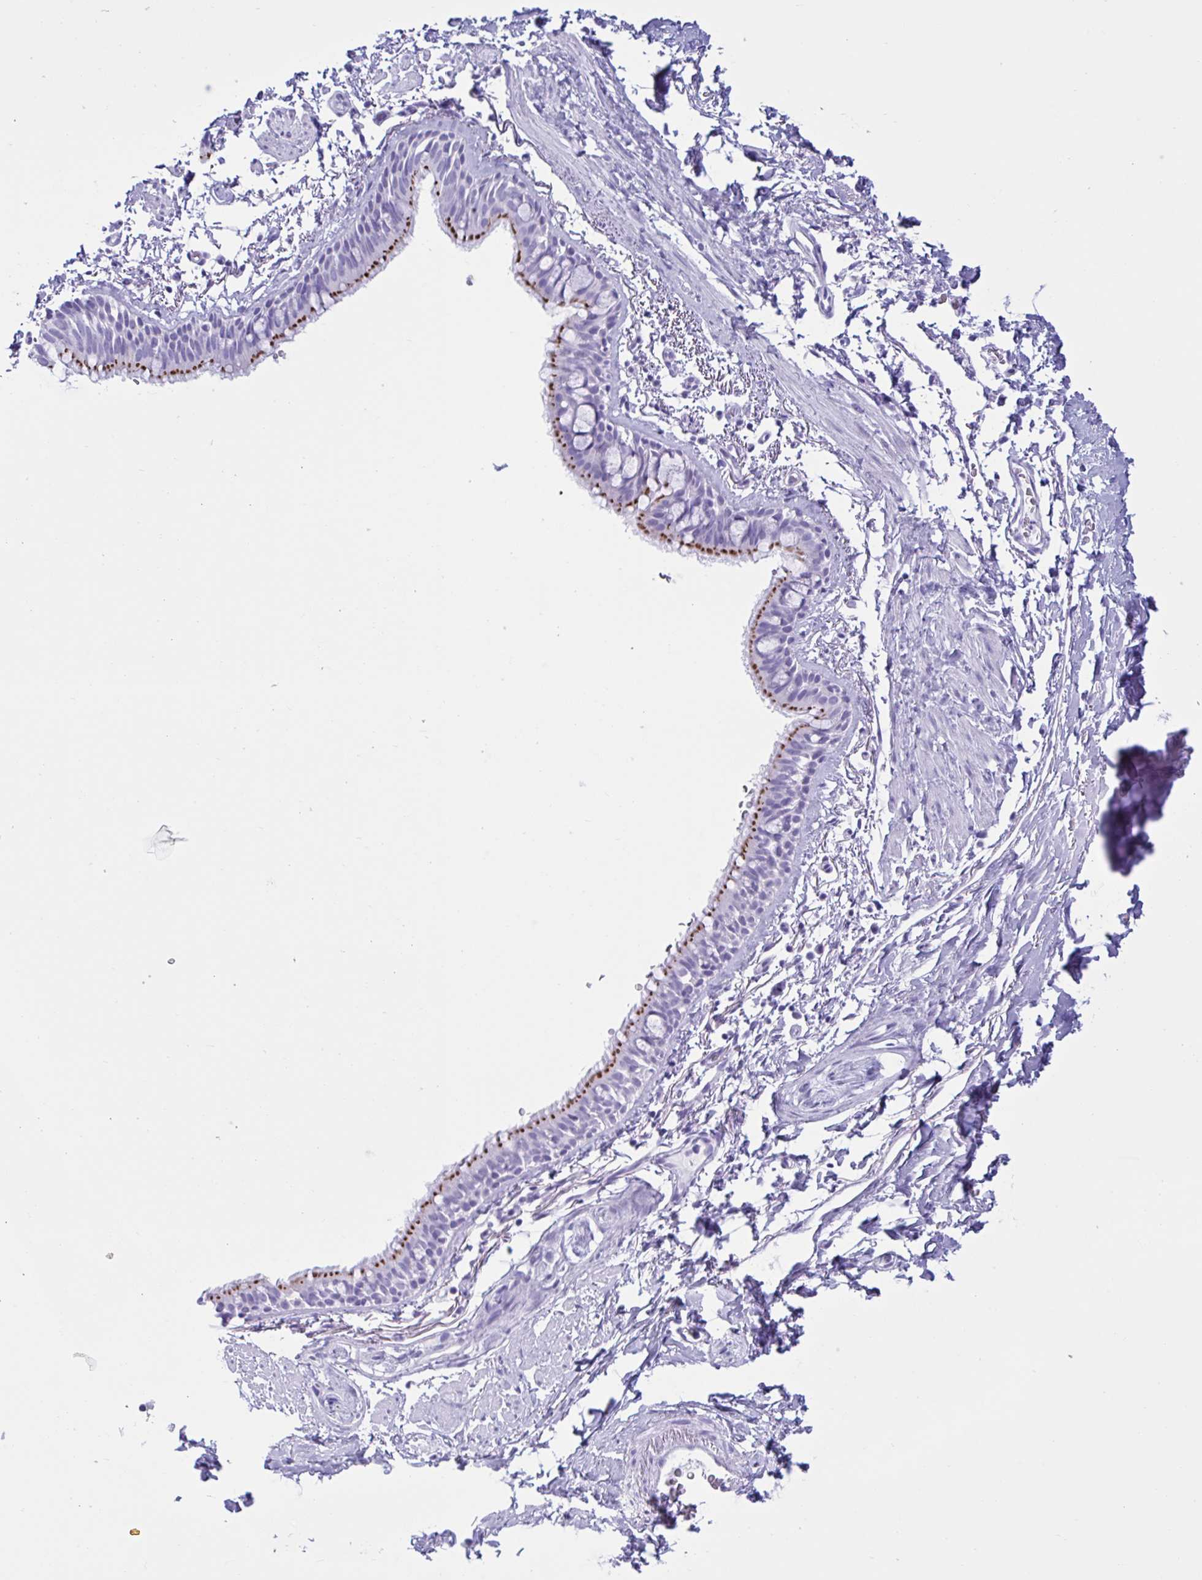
{"staining": {"intensity": "strong", "quantity": "25%-75%", "location": "cytoplasmic/membranous"}, "tissue": "bronchus", "cell_type": "Respiratory epithelial cells", "image_type": "normal", "snomed": [{"axis": "morphology", "description": "Normal tissue, NOS"}, {"axis": "topography", "description": "Lymph node"}, {"axis": "topography", "description": "Cartilage tissue"}, {"axis": "topography", "description": "Bronchus"}], "caption": "Protein staining reveals strong cytoplasmic/membranous expression in about 25%-75% of respiratory epithelial cells in unremarkable bronchus. The staining was performed using DAB (3,3'-diaminobenzidine) to visualize the protein expression in brown, while the nuclei were stained in blue with hematoxylin (Magnification: 20x).", "gene": "MRGPRG", "patient": {"sex": "female", "age": 70}}